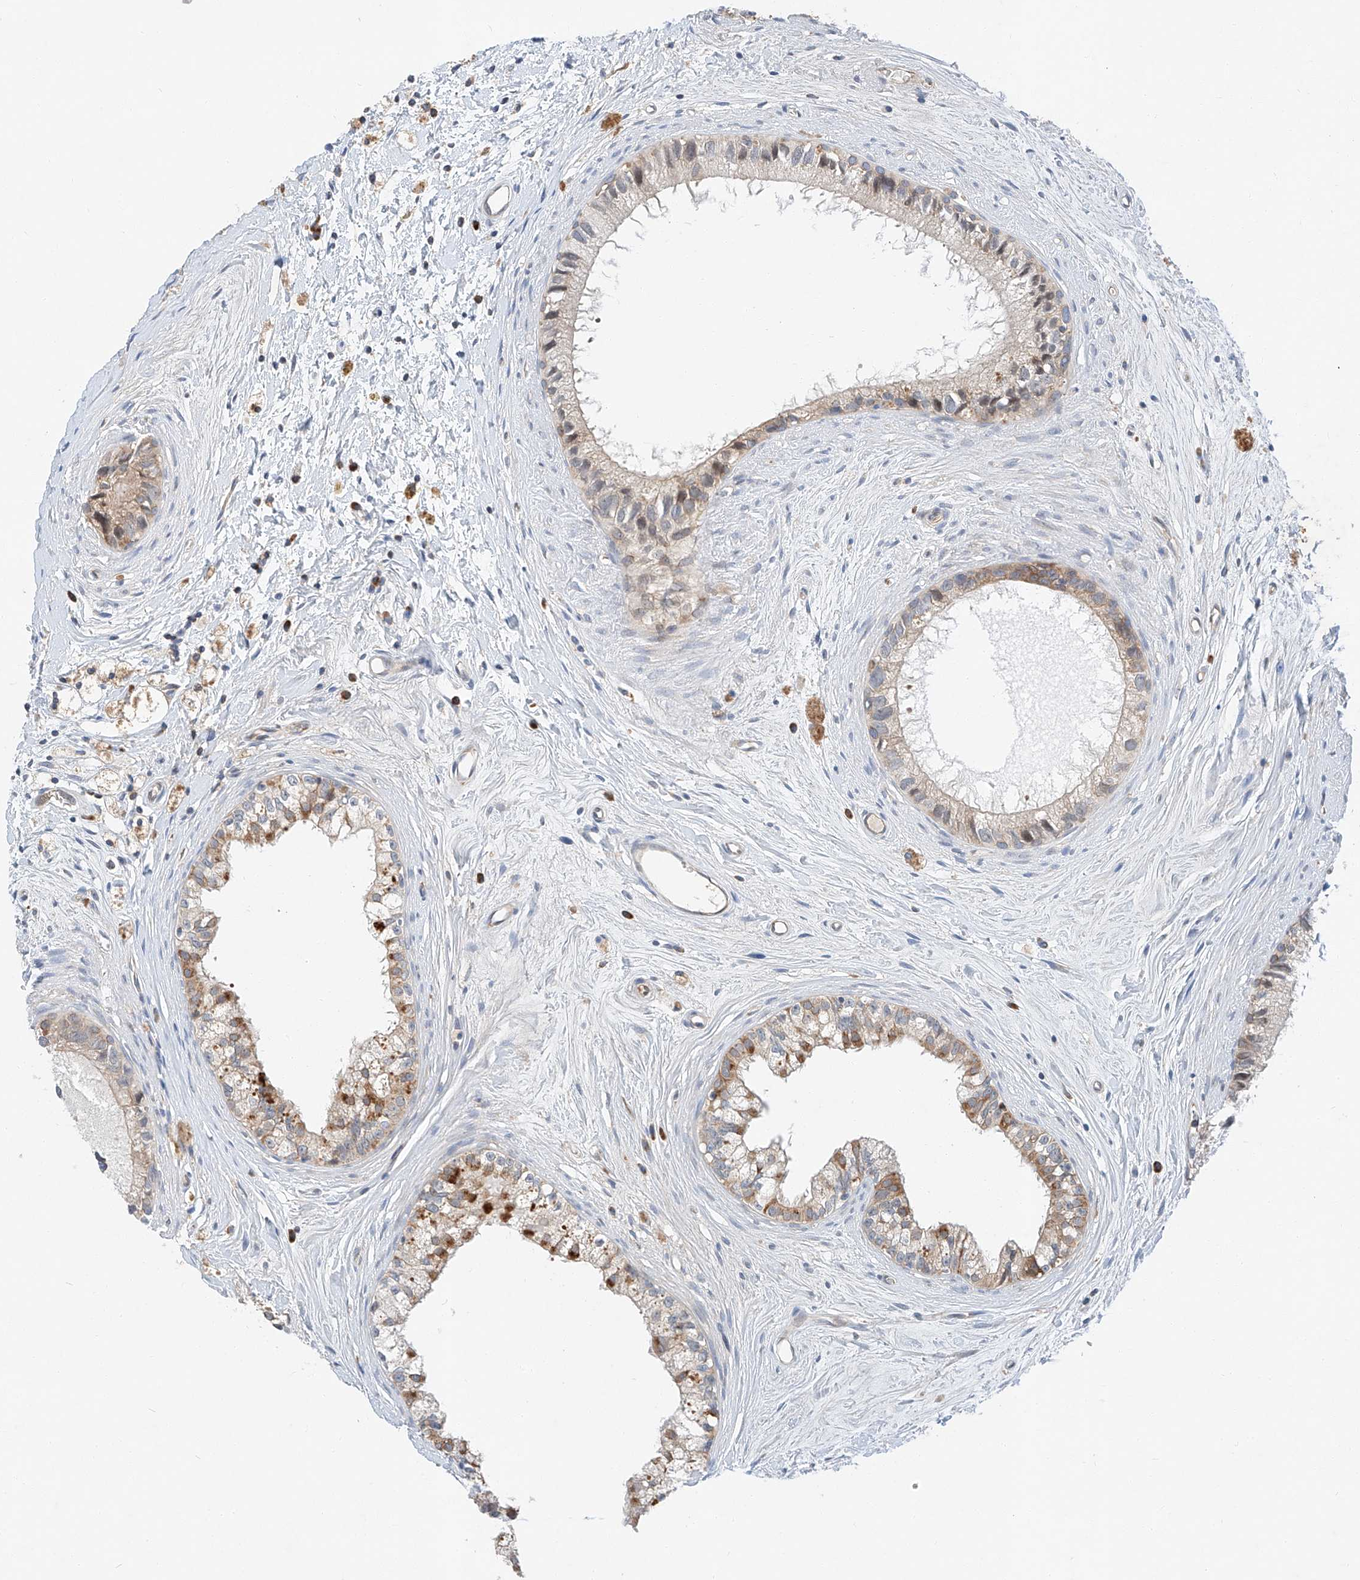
{"staining": {"intensity": "moderate", "quantity": "<25%", "location": "cytoplasmic/membranous"}, "tissue": "epididymis", "cell_type": "Glandular cells", "image_type": "normal", "snomed": [{"axis": "morphology", "description": "Normal tissue, NOS"}, {"axis": "topography", "description": "Epididymis"}], "caption": "Moderate cytoplasmic/membranous expression for a protein is appreciated in approximately <25% of glandular cells of normal epididymis using immunohistochemistry (IHC).", "gene": "RUSC1", "patient": {"sex": "male", "age": 80}}